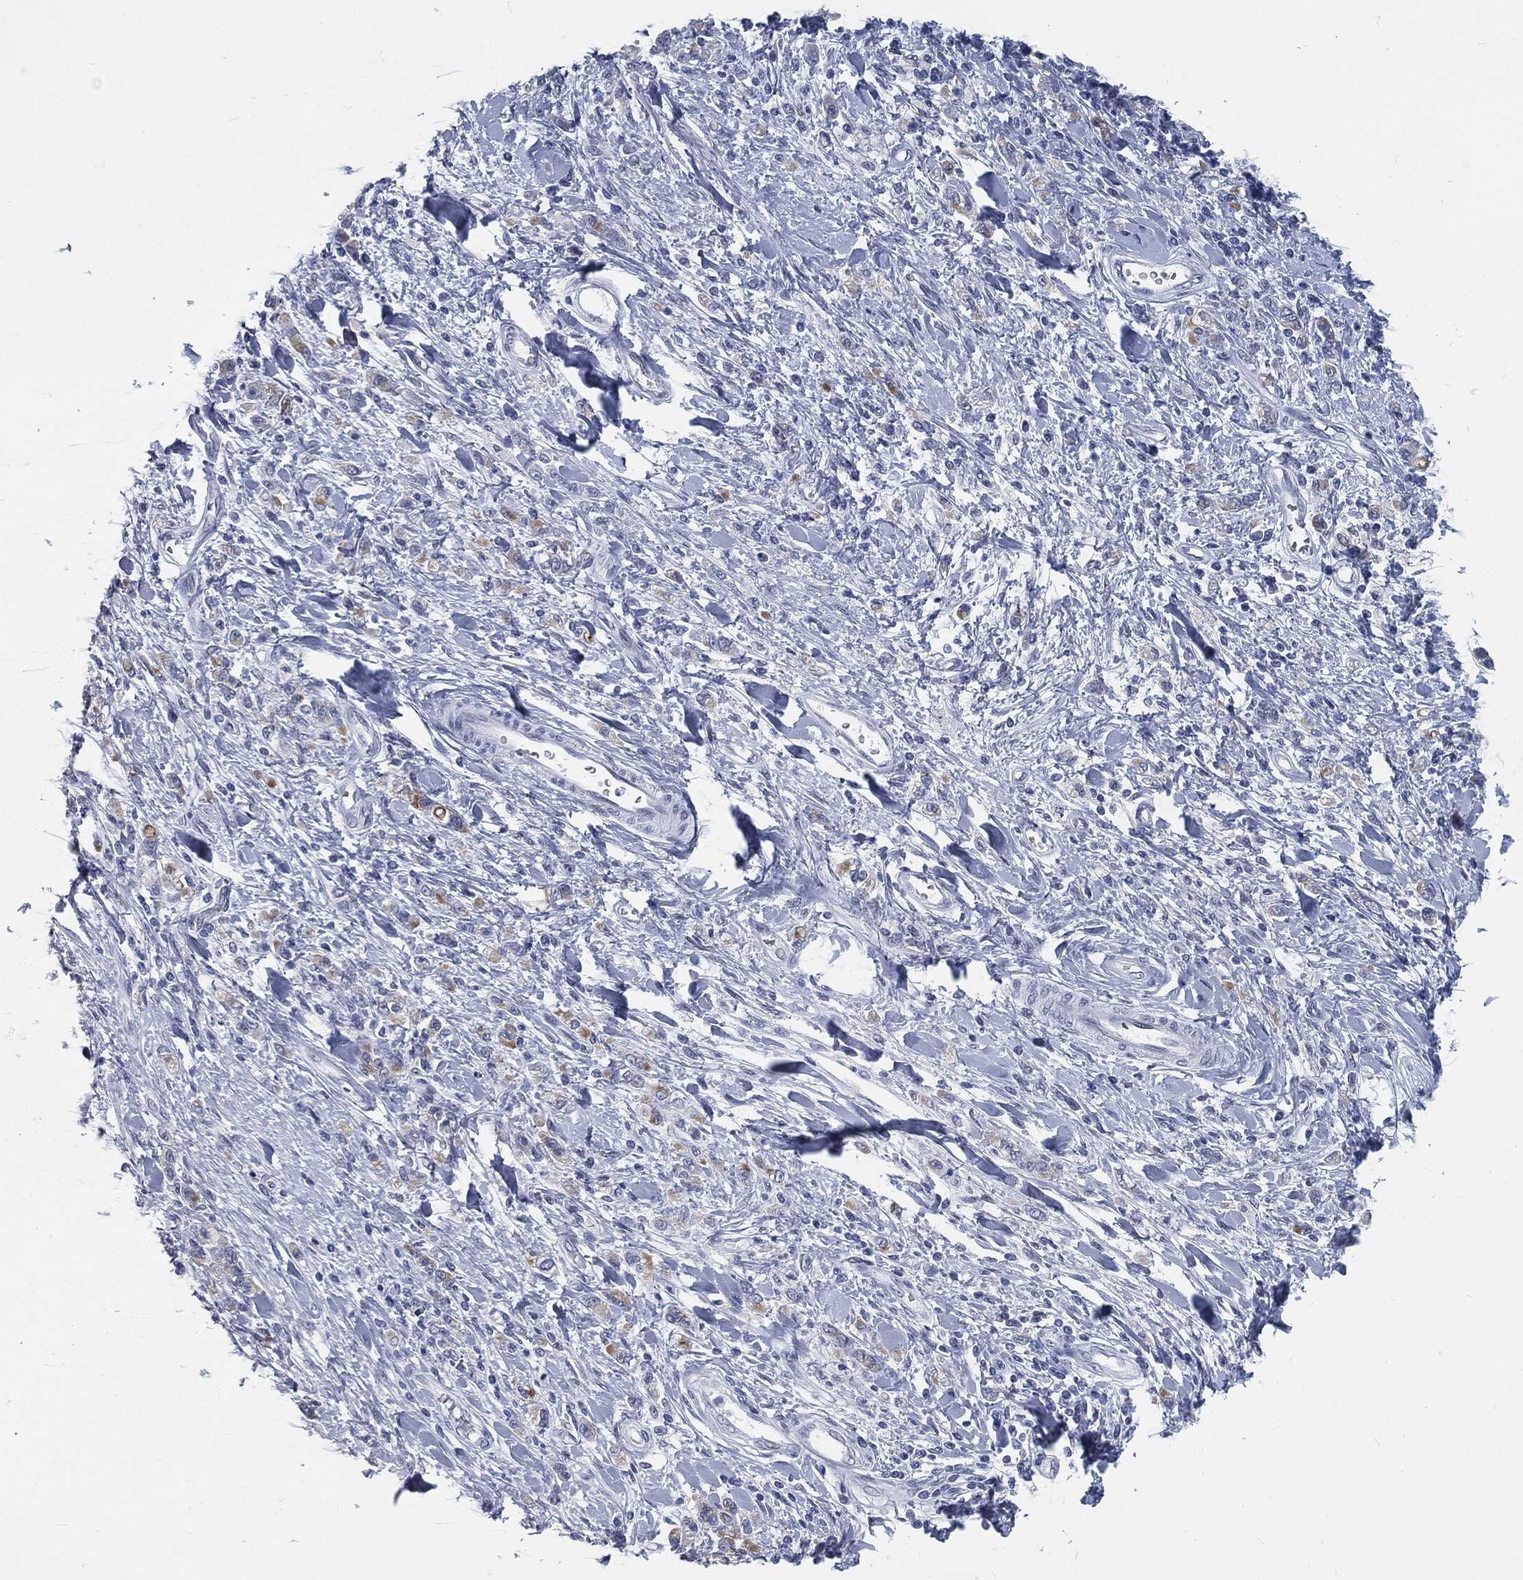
{"staining": {"intensity": "negative", "quantity": "none", "location": "none"}, "tissue": "stomach cancer", "cell_type": "Tumor cells", "image_type": "cancer", "snomed": [{"axis": "morphology", "description": "Adenocarcinoma, NOS"}, {"axis": "topography", "description": "Stomach"}], "caption": "Stomach cancer was stained to show a protein in brown. There is no significant staining in tumor cells.", "gene": "PROM1", "patient": {"sex": "male", "age": 77}}